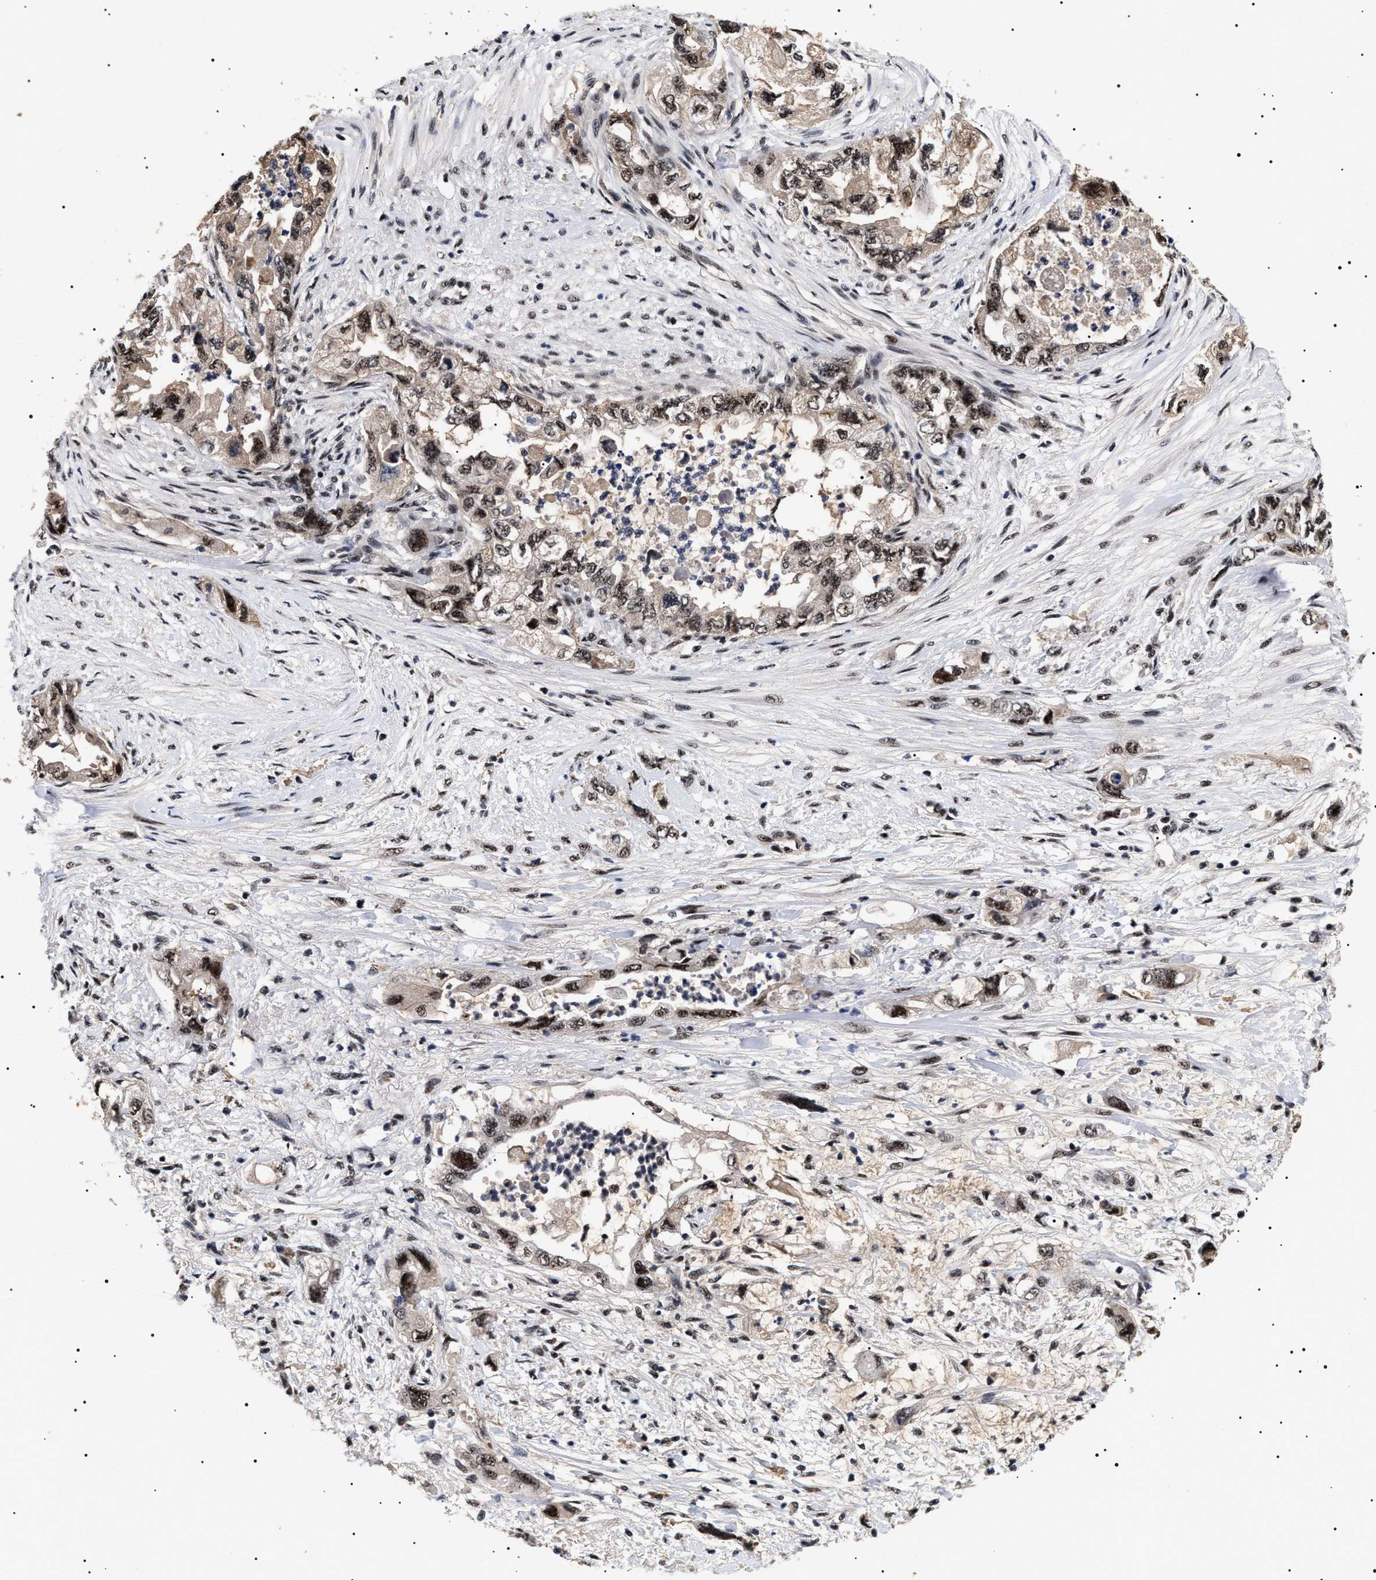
{"staining": {"intensity": "moderate", "quantity": ">75%", "location": "nuclear"}, "tissue": "pancreatic cancer", "cell_type": "Tumor cells", "image_type": "cancer", "snomed": [{"axis": "morphology", "description": "Adenocarcinoma, NOS"}, {"axis": "topography", "description": "Pancreas"}], "caption": "Immunohistochemical staining of pancreatic cancer displays medium levels of moderate nuclear staining in about >75% of tumor cells. The protein is shown in brown color, while the nuclei are stained blue.", "gene": "CAAP1", "patient": {"sex": "female", "age": 73}}